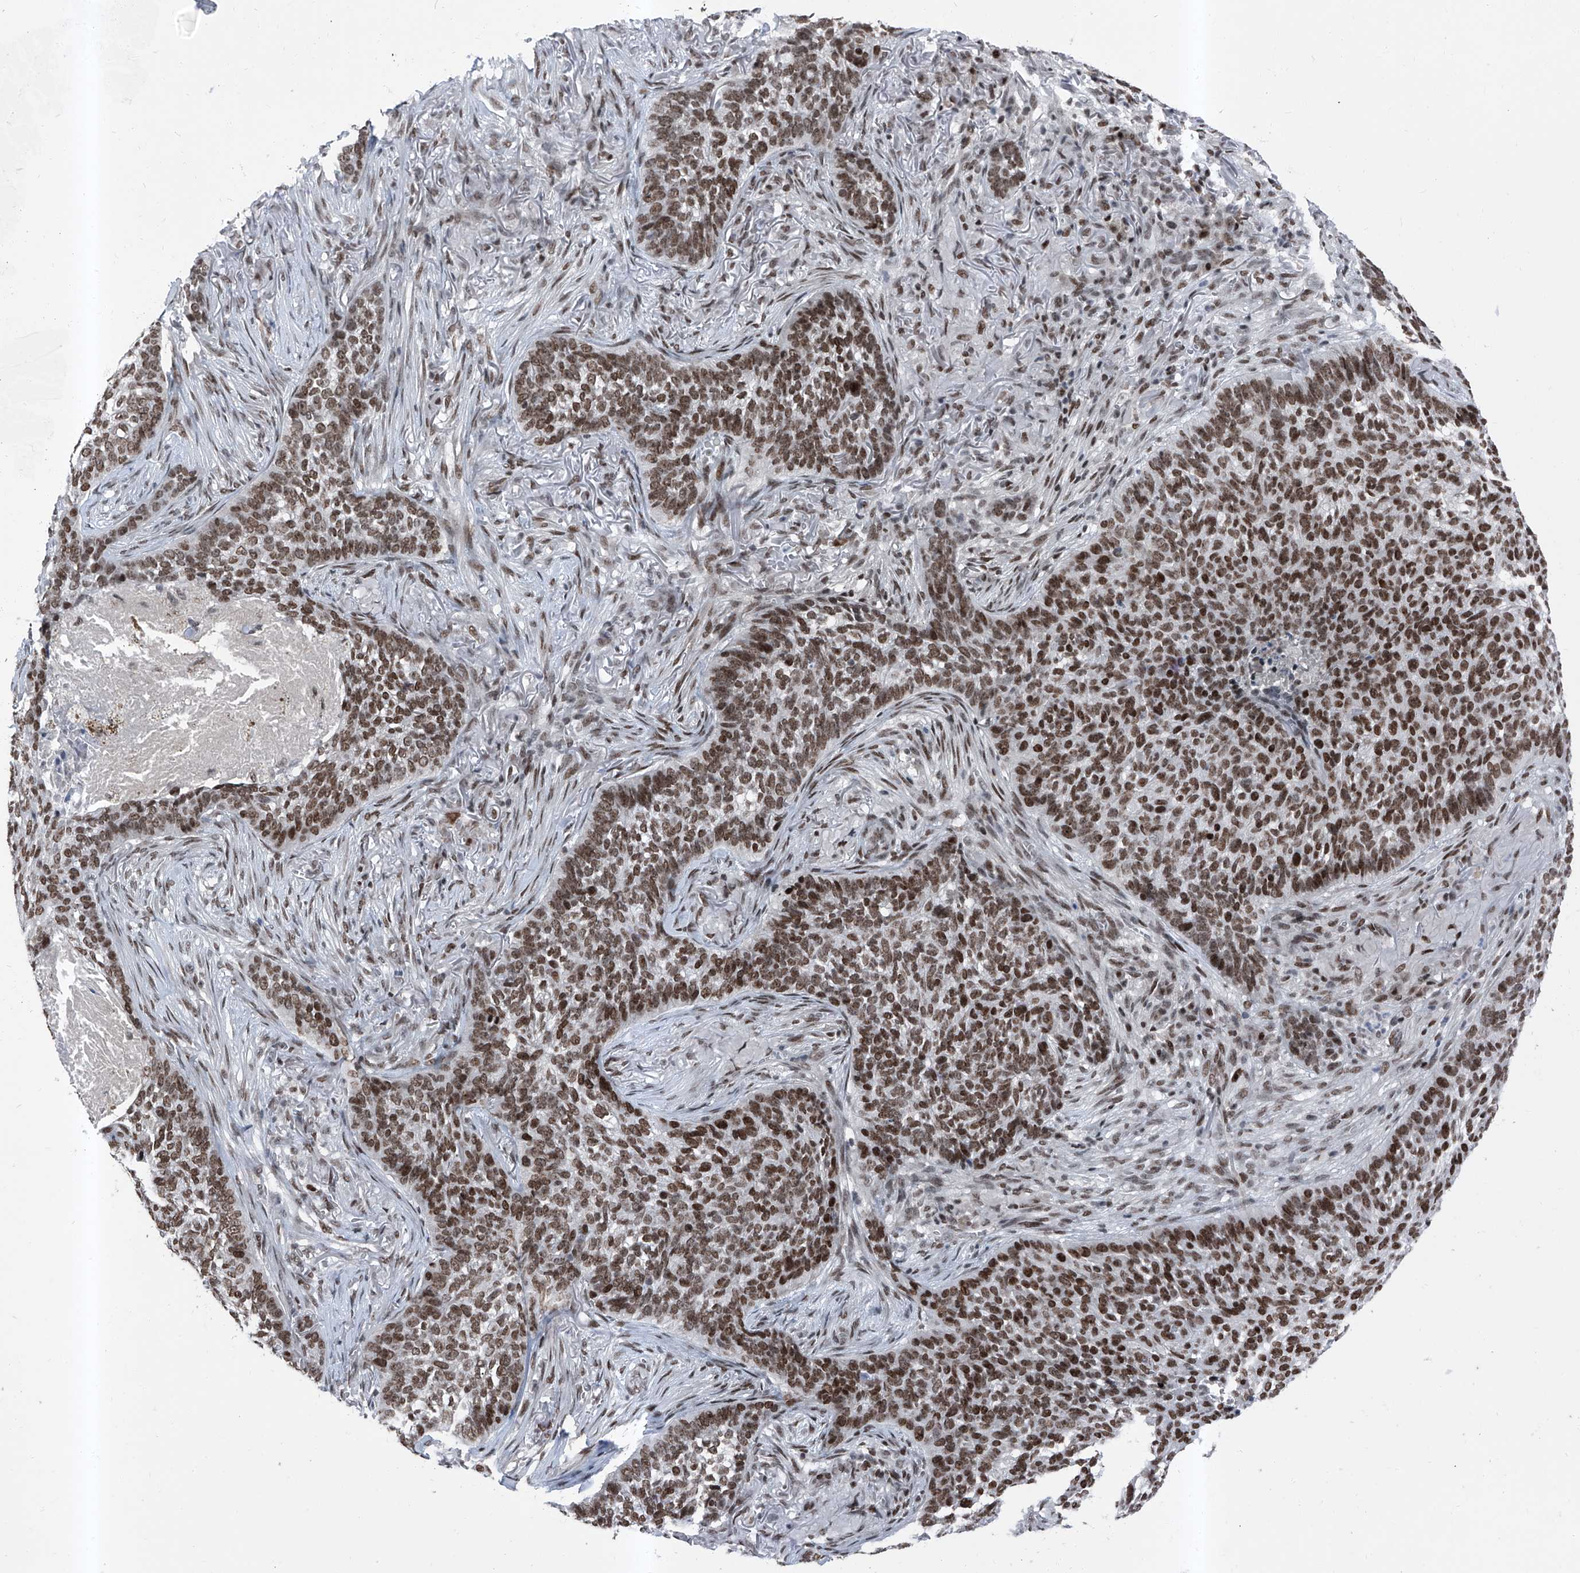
{"staining": {"intensity": "moderate", "quantity": ">75%", "location": "nuclear"}, "tissue": "skin cancer", "cell_type": "Tumor cells", "image_type": "cancer", "snomed": [{"axis": "morphology", "description": "Basal cell carcinoma"}, {"axis": "topography", "description": "Skin"}], "caption": "An image of human skin cancer stained for a protein exhibits moderate nuclear brown staining in tumor cells. (DAB IHC, brown staining for protein, blue staining for nuclei).", "gene": "BMI1", "patient": {"sex": "male", "age": 85}}